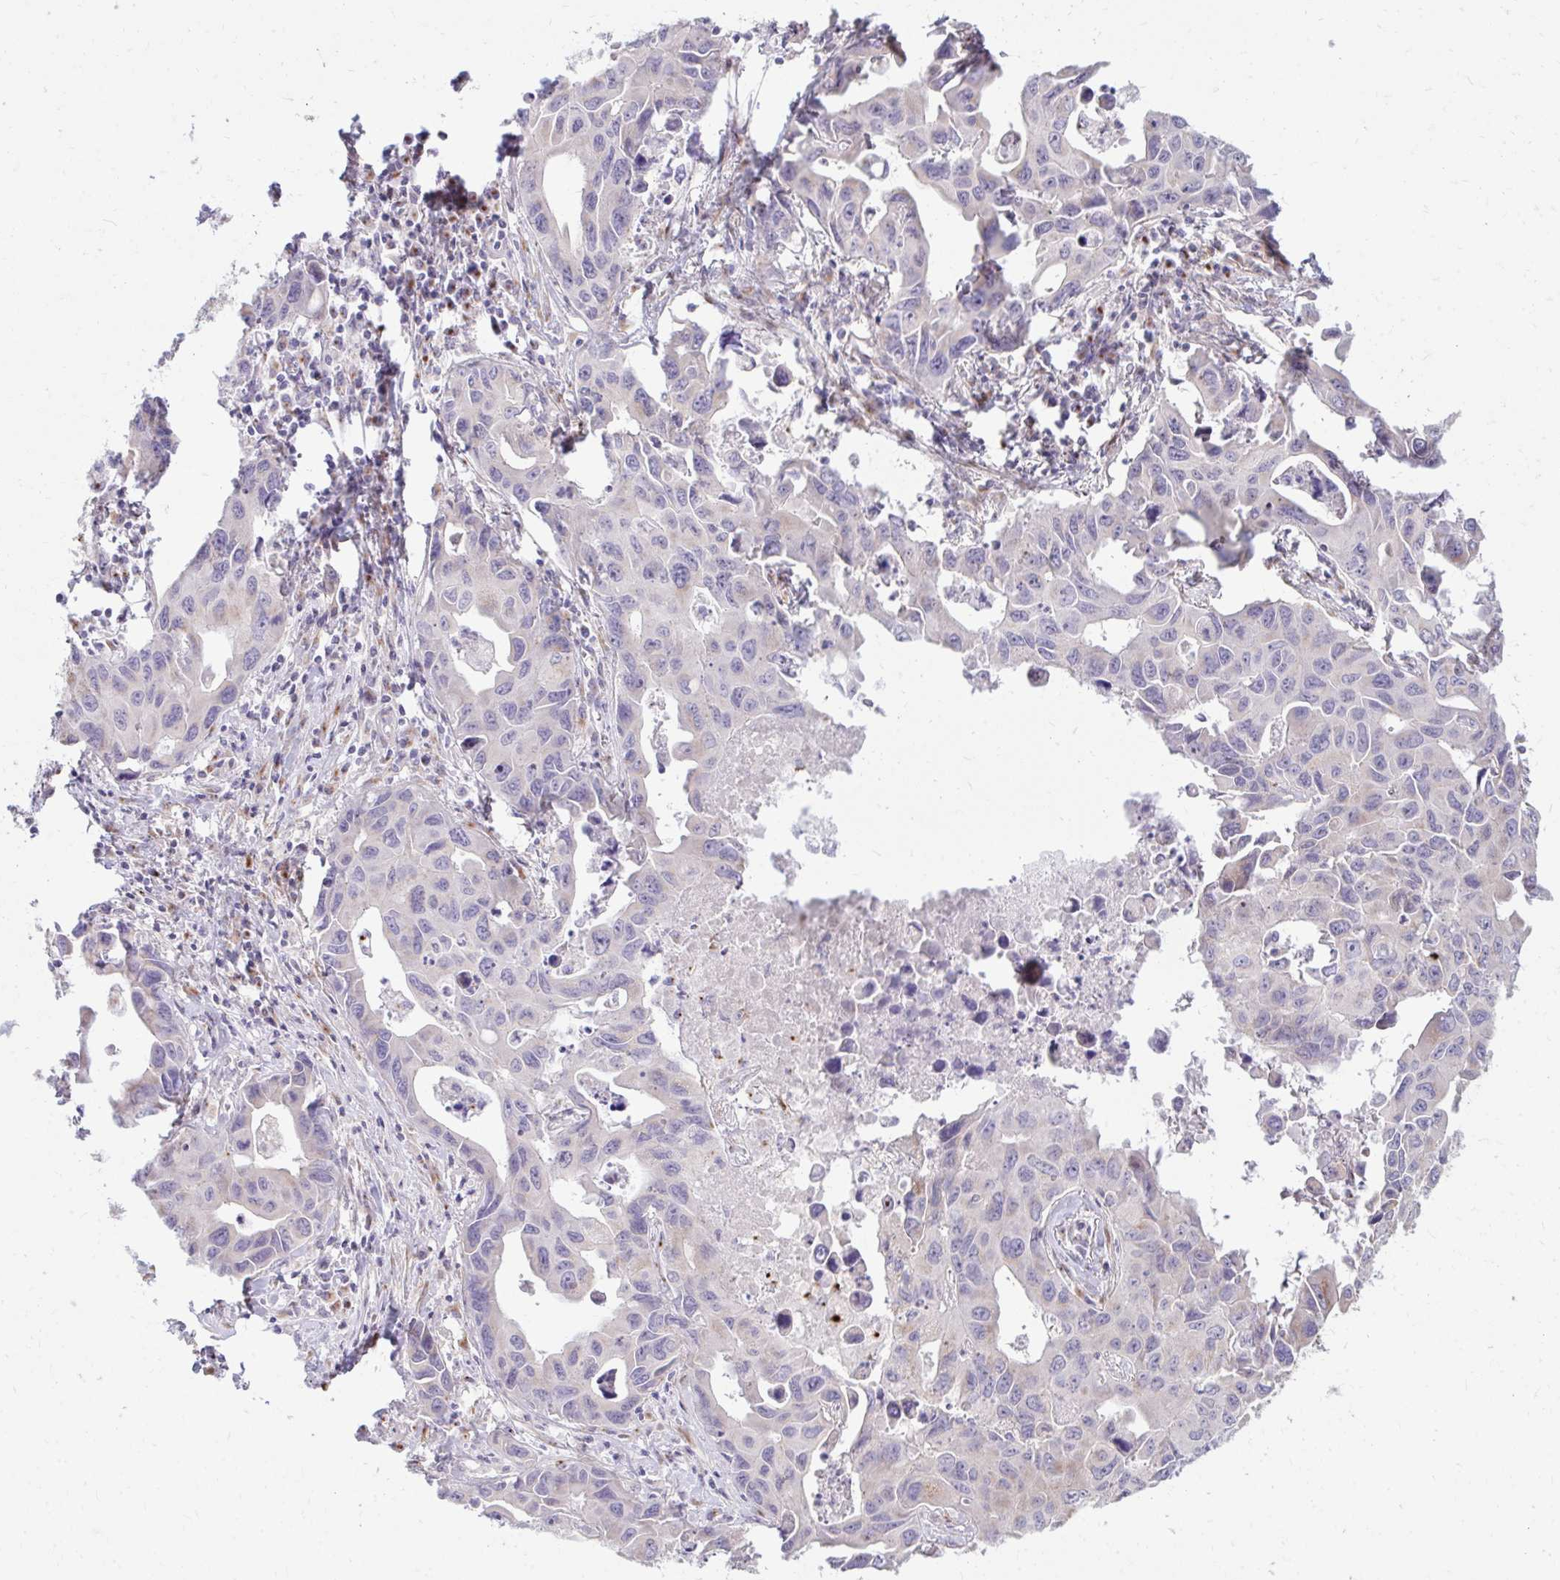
{"staining": {"intensity": "negative", "quantity": "none", "location": "none"}, "tissue": "lung cancer", "cell_type": "Tumor cells", "image_type": "cancer", "snomed": [{"axis": "morphology", "description": "Adenocarcinoma, NOS"}, {"axis": "topography", "description": "Lung"}], "caption": "Tumor cells show no significant staining in adenocarcinoma (lung).", "gene": "RAB6B", "patient": {"sex": "male", "age": 64}}